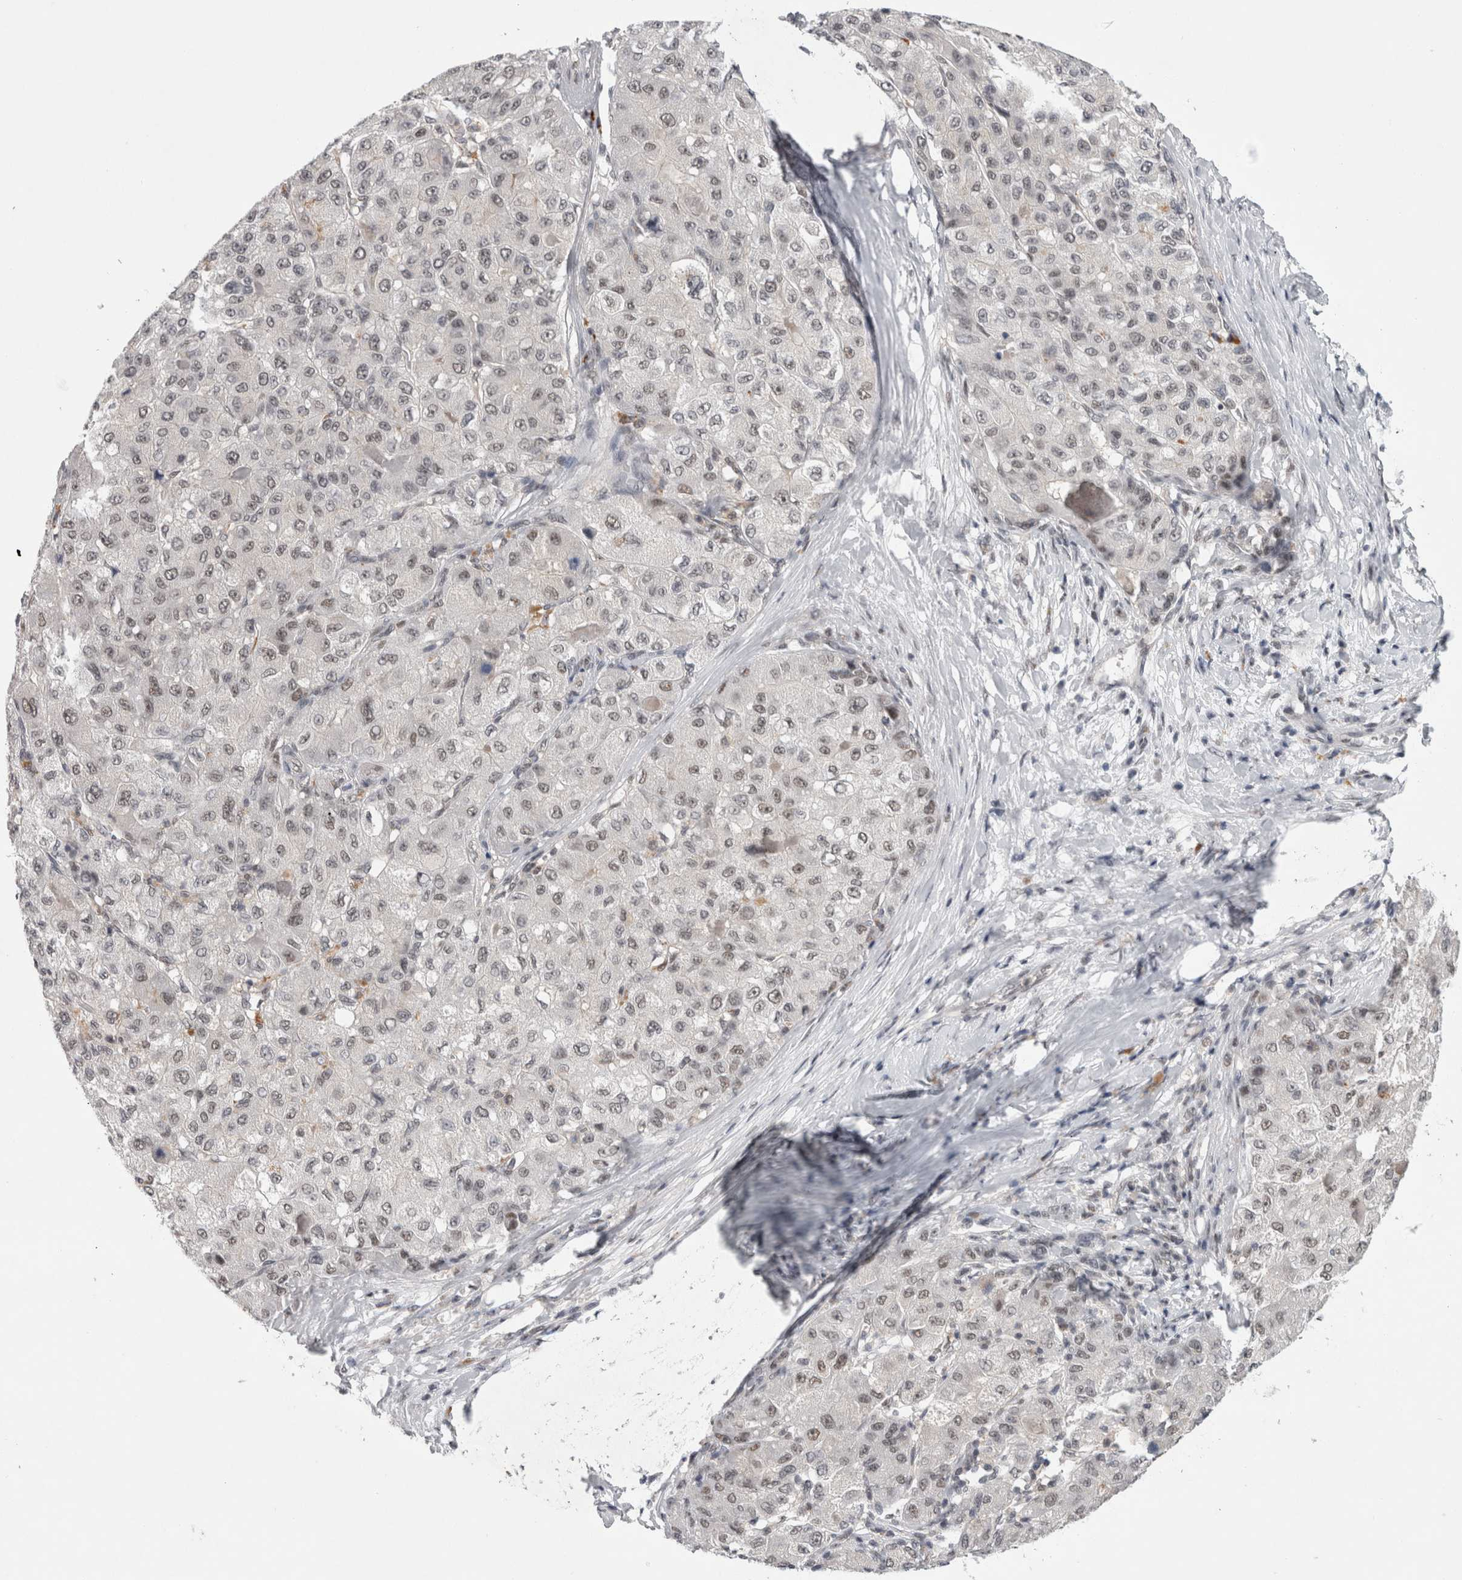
{"staining": {"intensity": "weak", "quantity": ">75%", "location": "nuclear"}, "tissue": "liver cancer", "cell_type": "Tumor cells", "image_type": "cancer", "snomed": [{"axis": "morphology", "description": "Carcinoma, Hepatocellular, NOS"}, {"axis": "topography", "description": "Liver"}], "caption": "Immunohistochemical staining of liver cancer (hepatocellular carcinoma) shows low levels of weak nuclear protein expression in about >75% of tumor cells.", "gene": "PSMB2", "patient": {"sex": "male", "age": 80}}